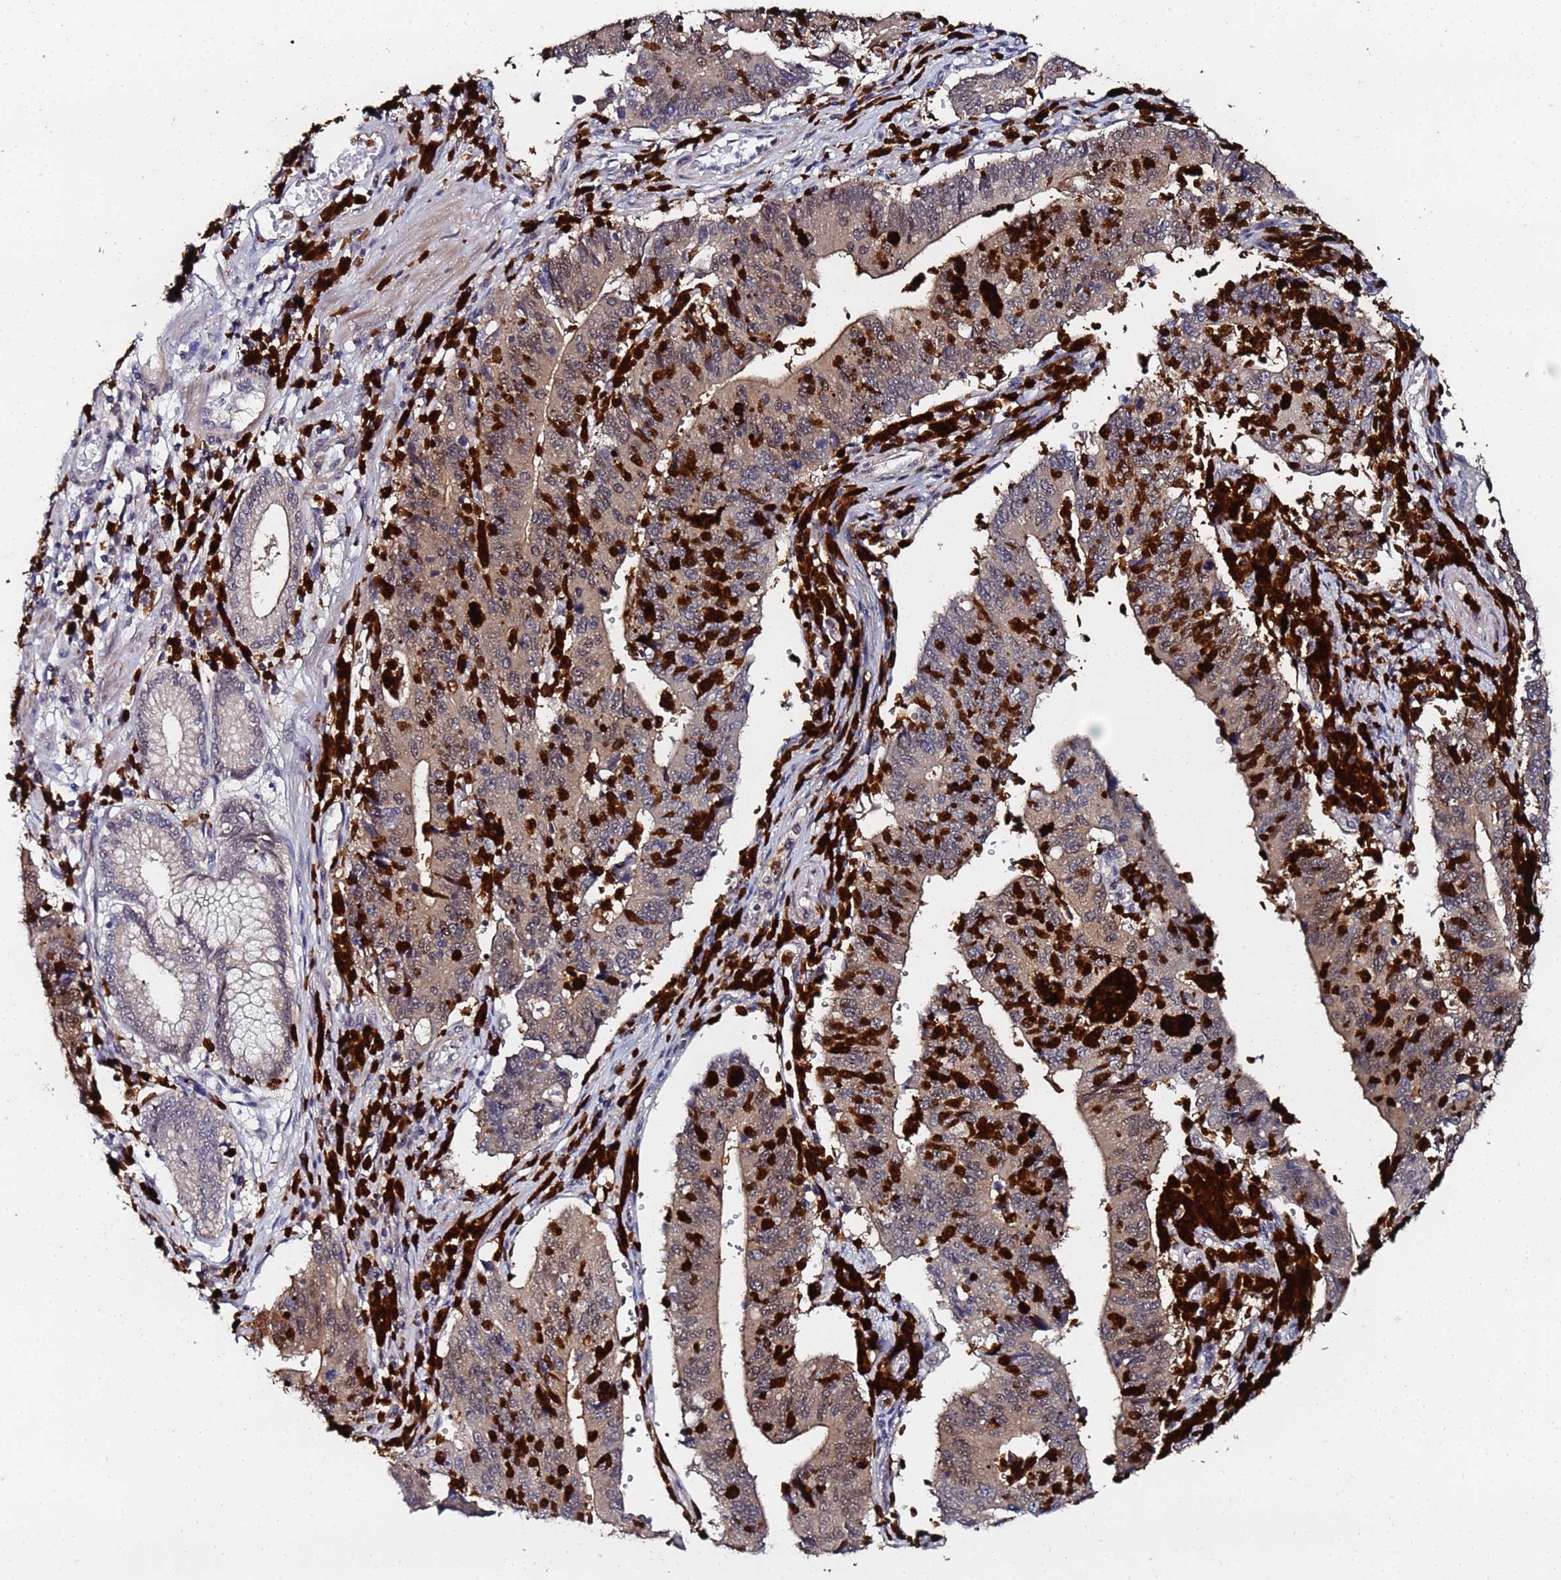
{"staining": {"intensity": "moderate", "quantity": ">75%", "location": "cytoplasmic/membranous,nuclear"}, "tissue": "stomach cancer", "cell_type": "Tumor cells", "image_type": "cancer", "snomed": [{"axis": "morphology", "description": "Adenocarcinoma, NOS"}, {"axis": "topography", "description": "Stomach"}], "caption": "Protein staining of stomach cancer (adenocarcinoma) tissue reveals moderate cytoplasmic/membranous and nuclear expression in approximately >75% of tumor cells. The protein is stained brown, and the nuclei are stained in blue (DAB IHC with brightfield microscopy, high magnification).", "gene": "MTCL1", "patient": {"sex": "male", "age": 59}}